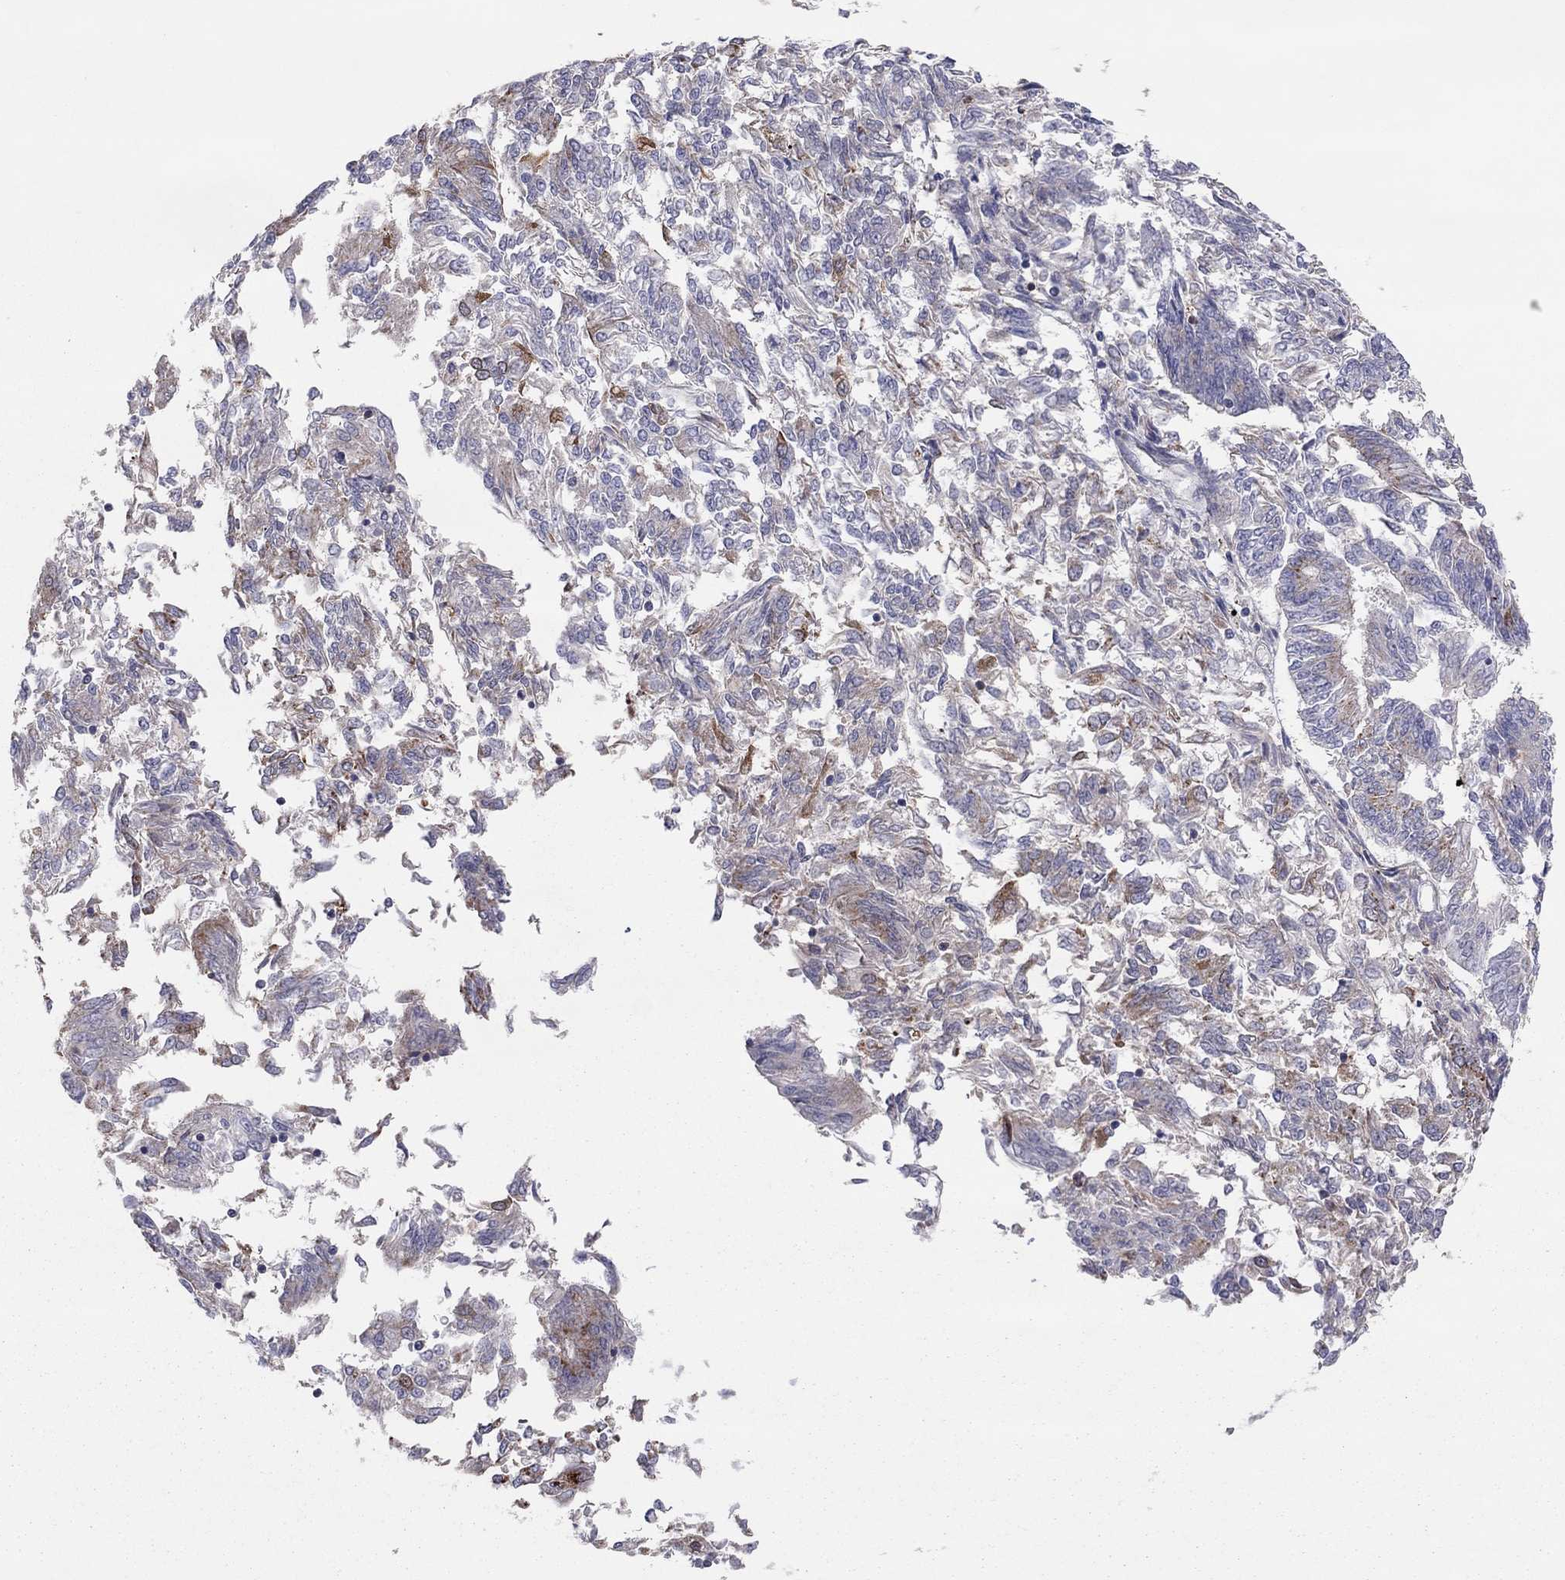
{"staining": {"intensity": "strong", "quantity": "<25%", "location": "cytoplasmic/membranous"}, "tissue": "endometrial cancer", "cell_type": "Tumor cells", "image_type": "cancer", "snomed": [{"axis": "morphology", "description": "Adenocarcinoma, NOS"}, {"axis": "topography", "description": "Endometrium"}], "caption": "IHC image of neoplastic tissue: endometrial cancer (adenocarcinoma) stained using IHC shows medium levels of strong protein expression localized specifically in the cytoplasmic/membranous of tumor cells, appearing as a cytoplasmic/membranous brown color.", "gene": "CRACDL", "patient": {"sex": "female", "age": 58}}